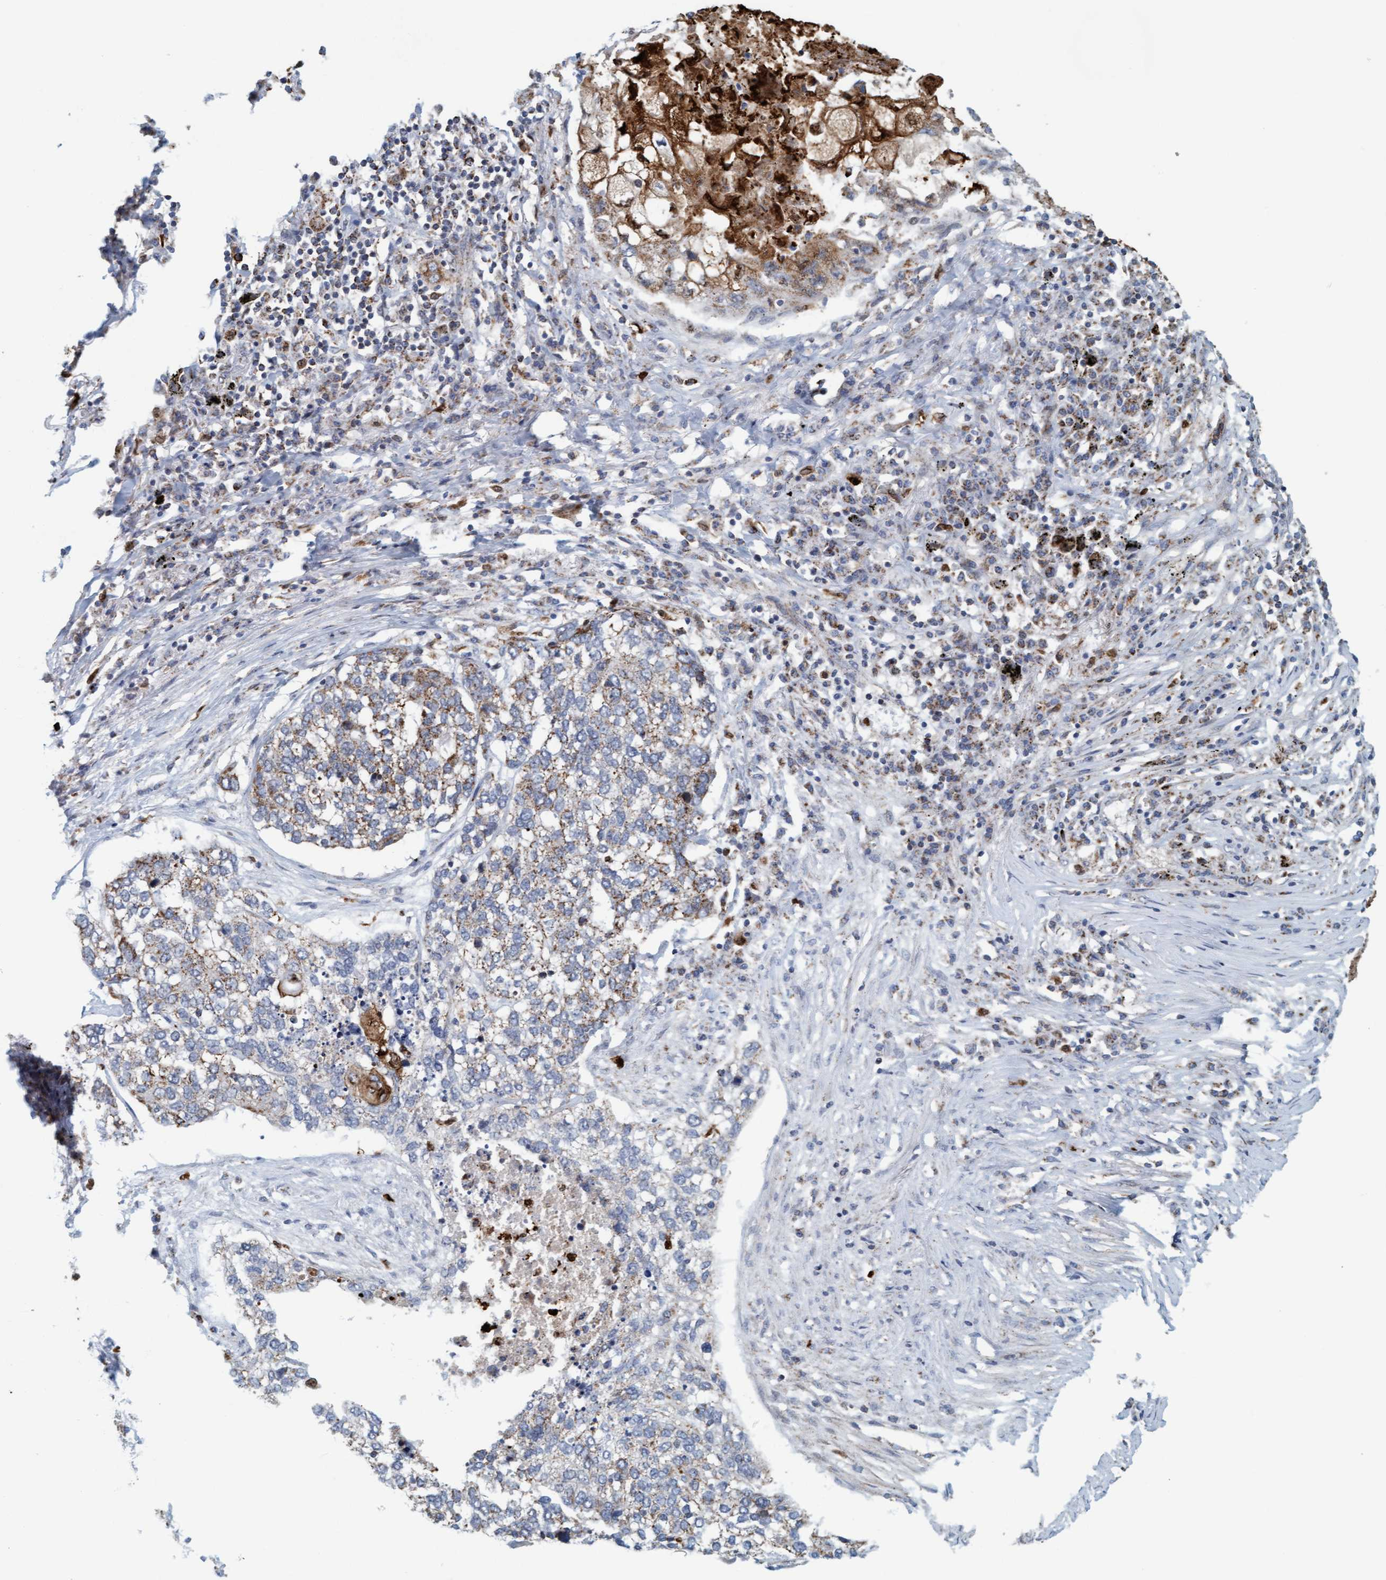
{"staining": {"intensity": "weak", "quantity": "<25%", "location": "cytoplasmic/membranous"}, "tissue": "lung cancer", "cell_type": "Tumor cells", "image_type": "cancer", "snomed": [{"axis": "morphology", "description": "Squamous cell carcinoma, NOS"}, {"axis": "topography", "description": "Lung"}], "caption": "Squamous cell carcinoma (lung) was stained to show a protein in brown. There is no significant expression in tumor cells.", "gene": "B9D1", "patient": {"sex": "female", "age": 63}}